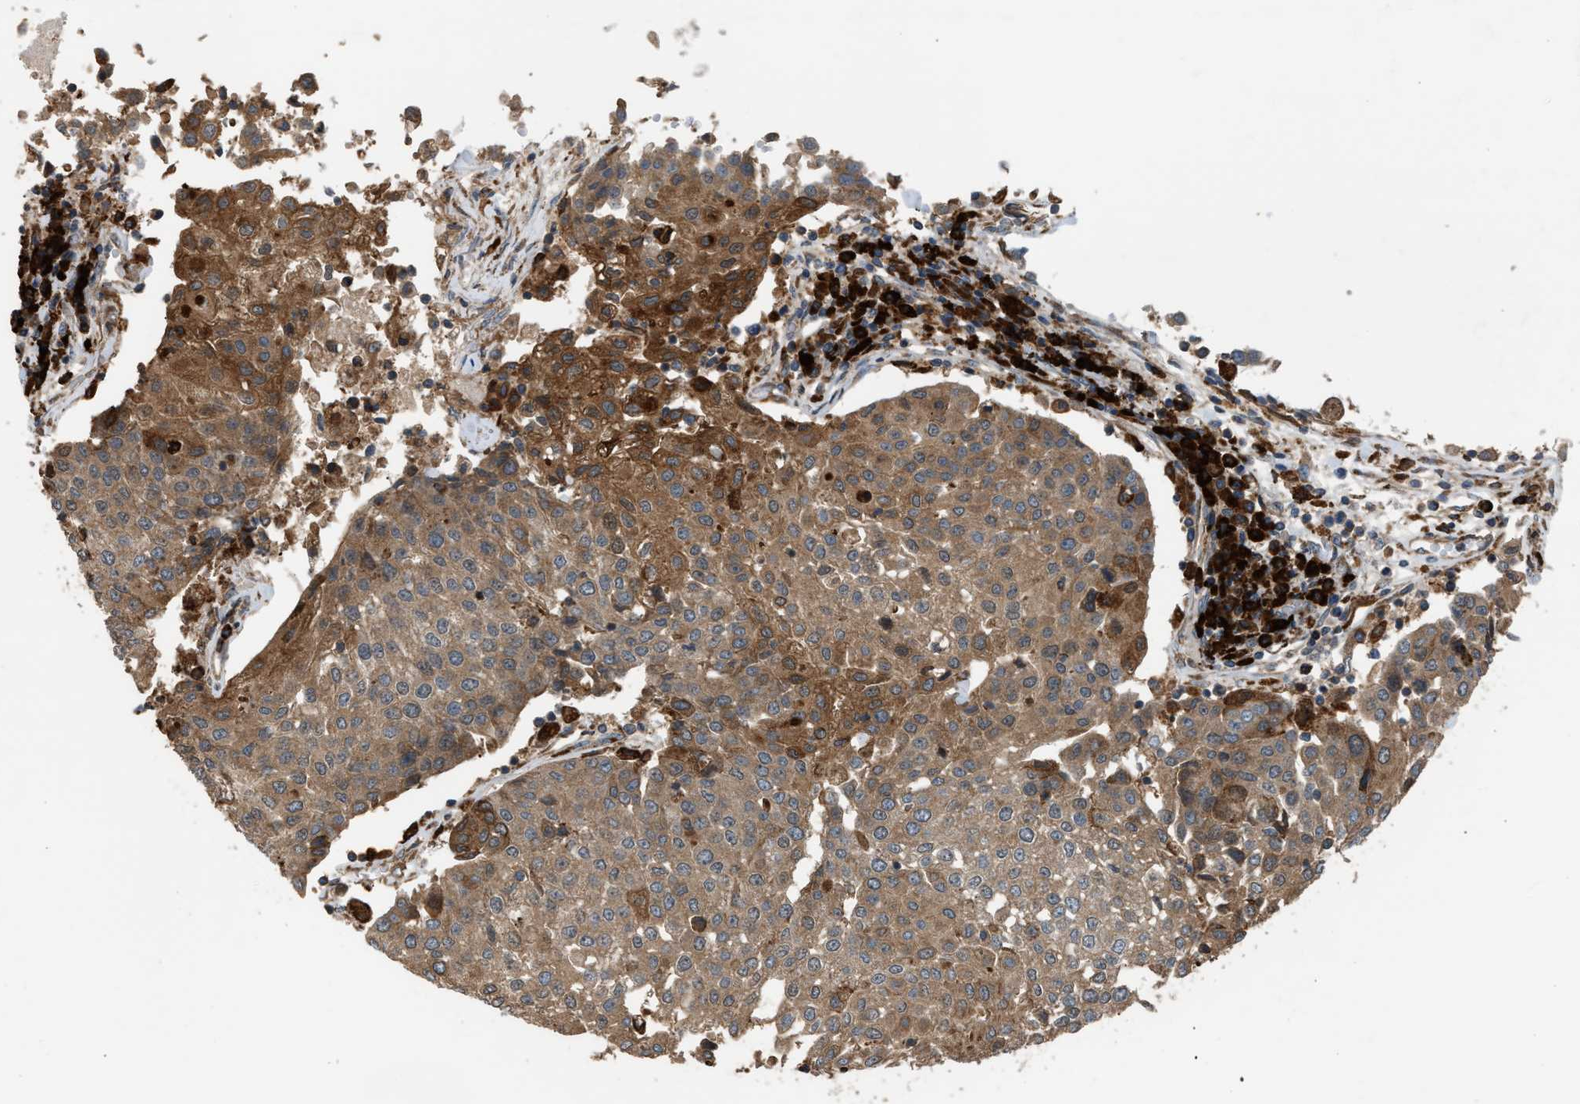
{"staining": {"intensity": "moderate", "quantity": ">75%", "location": "cytoplasmic/membranous"}, "tissue": "urothelial cancer", "cell_type": "Tumor cells", "image_type": "cancer", "snomed": [{"axis": "morphology", "description": "Urothelial carcinoma, High grade"}, {"axis": "topography", "description": "Urinary bladder"}], "caption": "This photomicrograph displays immunohistochemistry staining of urothelial cancer, with medium moderate cytoplasmic/membranous positivity in about >75% of tumor cells.", "gene": "BAIAP2L1", "patient": {"sex": "female", "age": 85}}